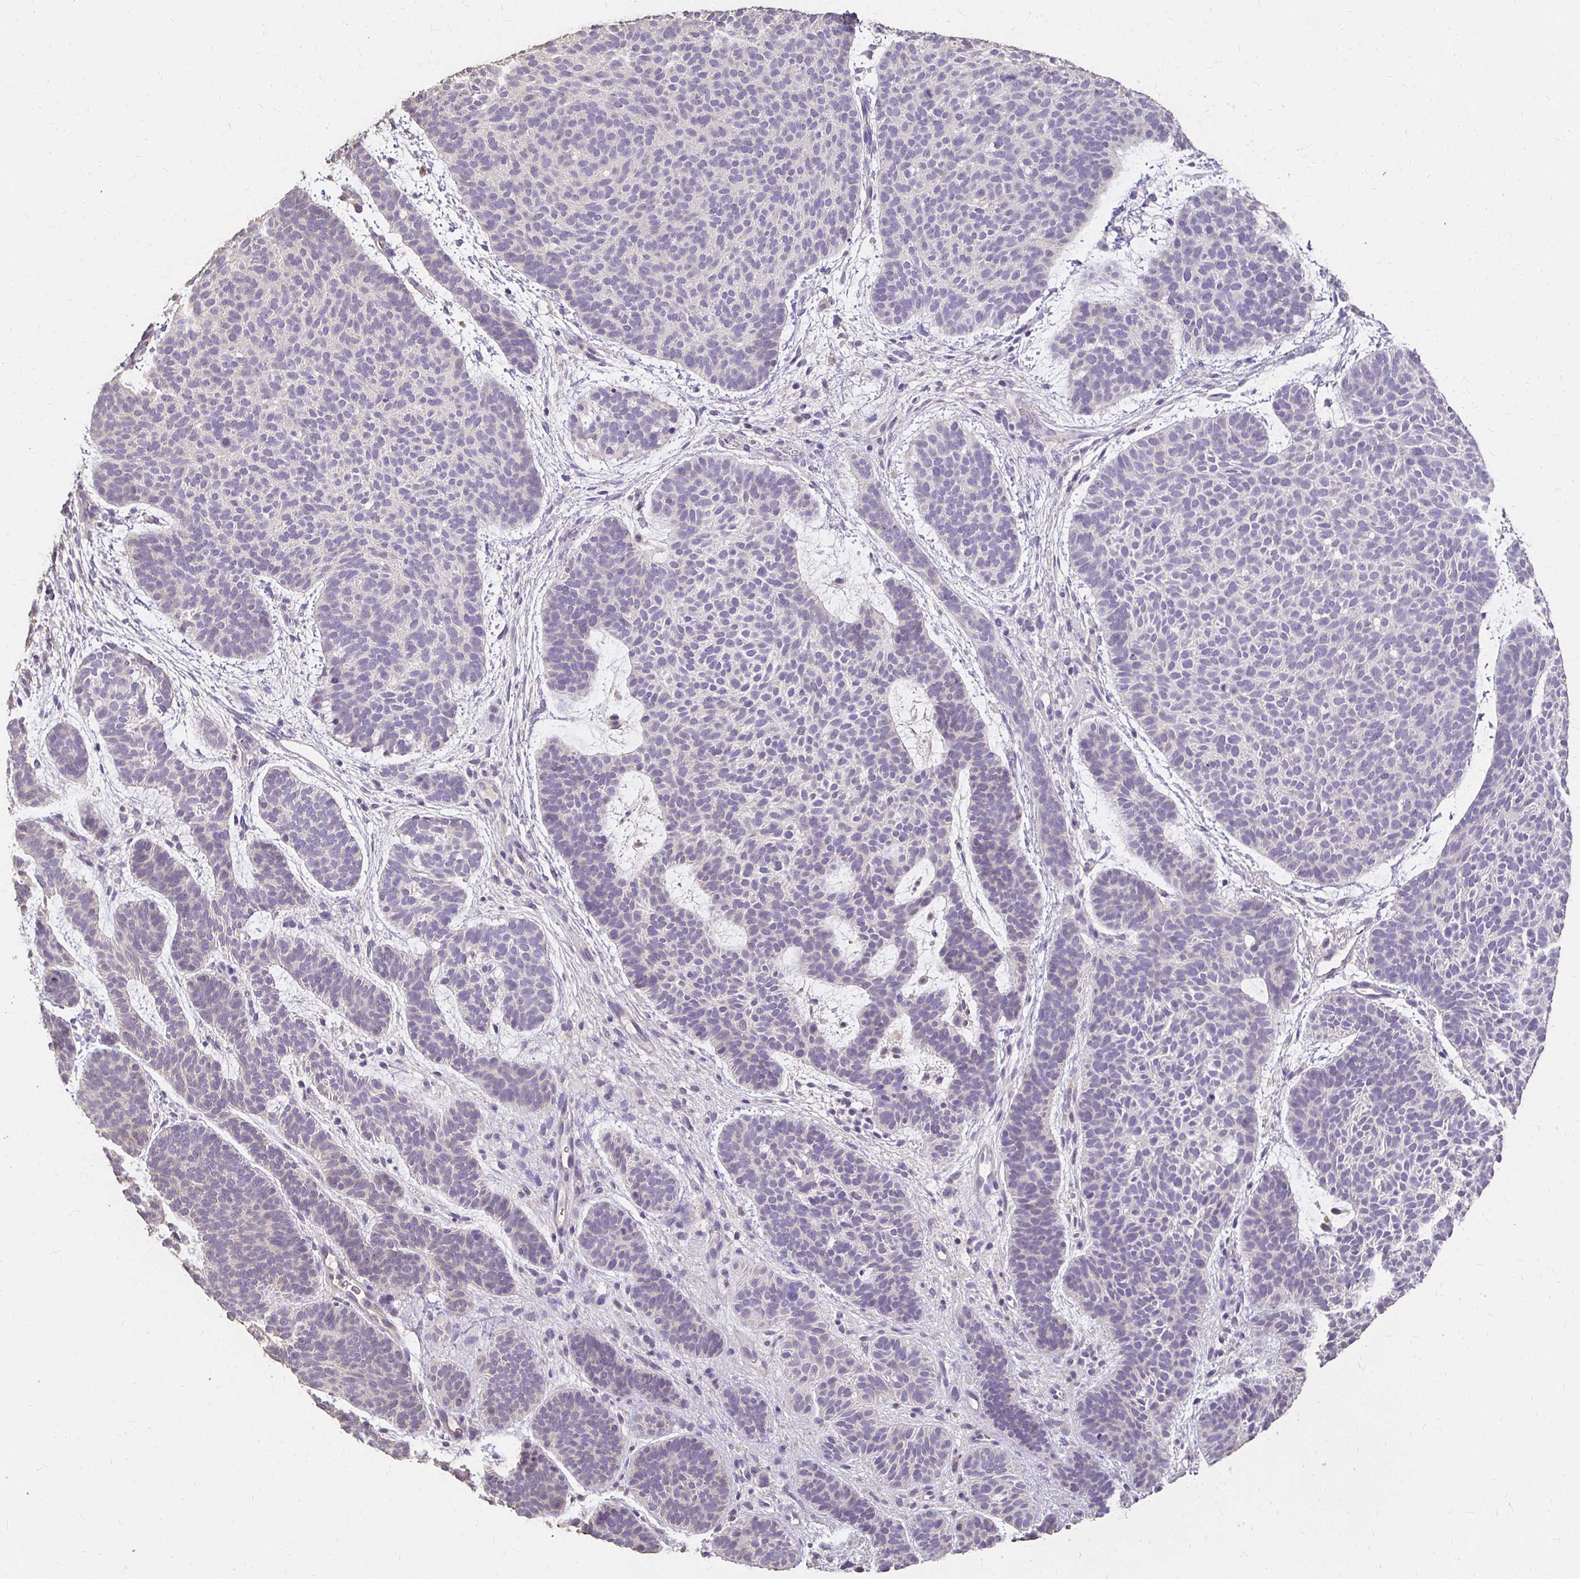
{"staining": {"intensity": "negative", "quantity": "none", "location": "none"}, "tissue": "skin cancer", "cell_type": "Tumor cells", "image_type": "cancer", "snomed": [{"axis": "morphology", "description": "Basal cell carcinoma"}, {"axis": "topography", "description": "Skin"}, {"axis": "topography", "description": "Skin of face"}], "caption": "Immunohistochemical staining of human skin cancer exhibits no significant staining in tumor cells.", "gene": "UGT1A6", "patient": {"sex": "male", "age": 73}}